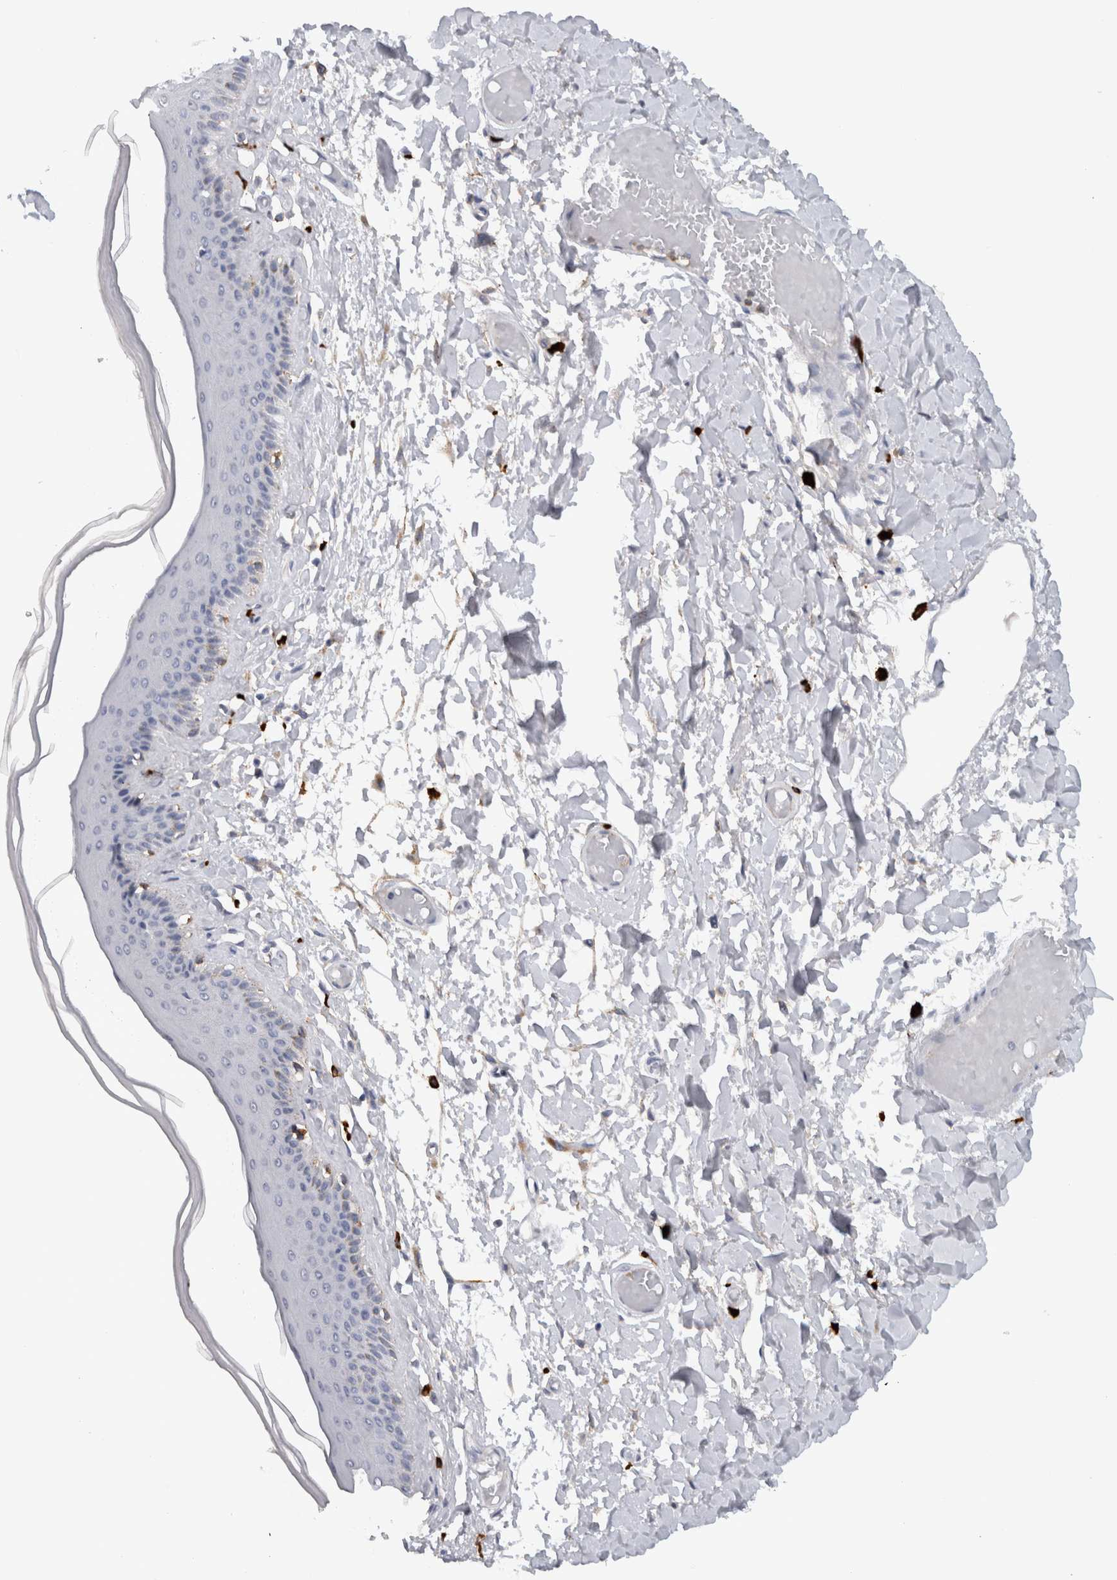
{"staining": {"intensity": "moderate", "quantity": "<25%", "location": "cytoplasmic/membranous"}, "tissue": "skin", "cell_type": "Epidermal cells", "image_type": "normal", "snomed": [{"axis": "morphology", "description": "Normal tissue, NOS"}, {"axis": "topography", "description": "Vulva"}], "caption": "This is a micrograph of immunohistochemistry (IHC) staining of unremarkable skin, which shows moderate staining in the cytoplasmic/membranous of epidermal cells.", "gene": "CD63", "patient": {"sex": "female", "age": 73}}